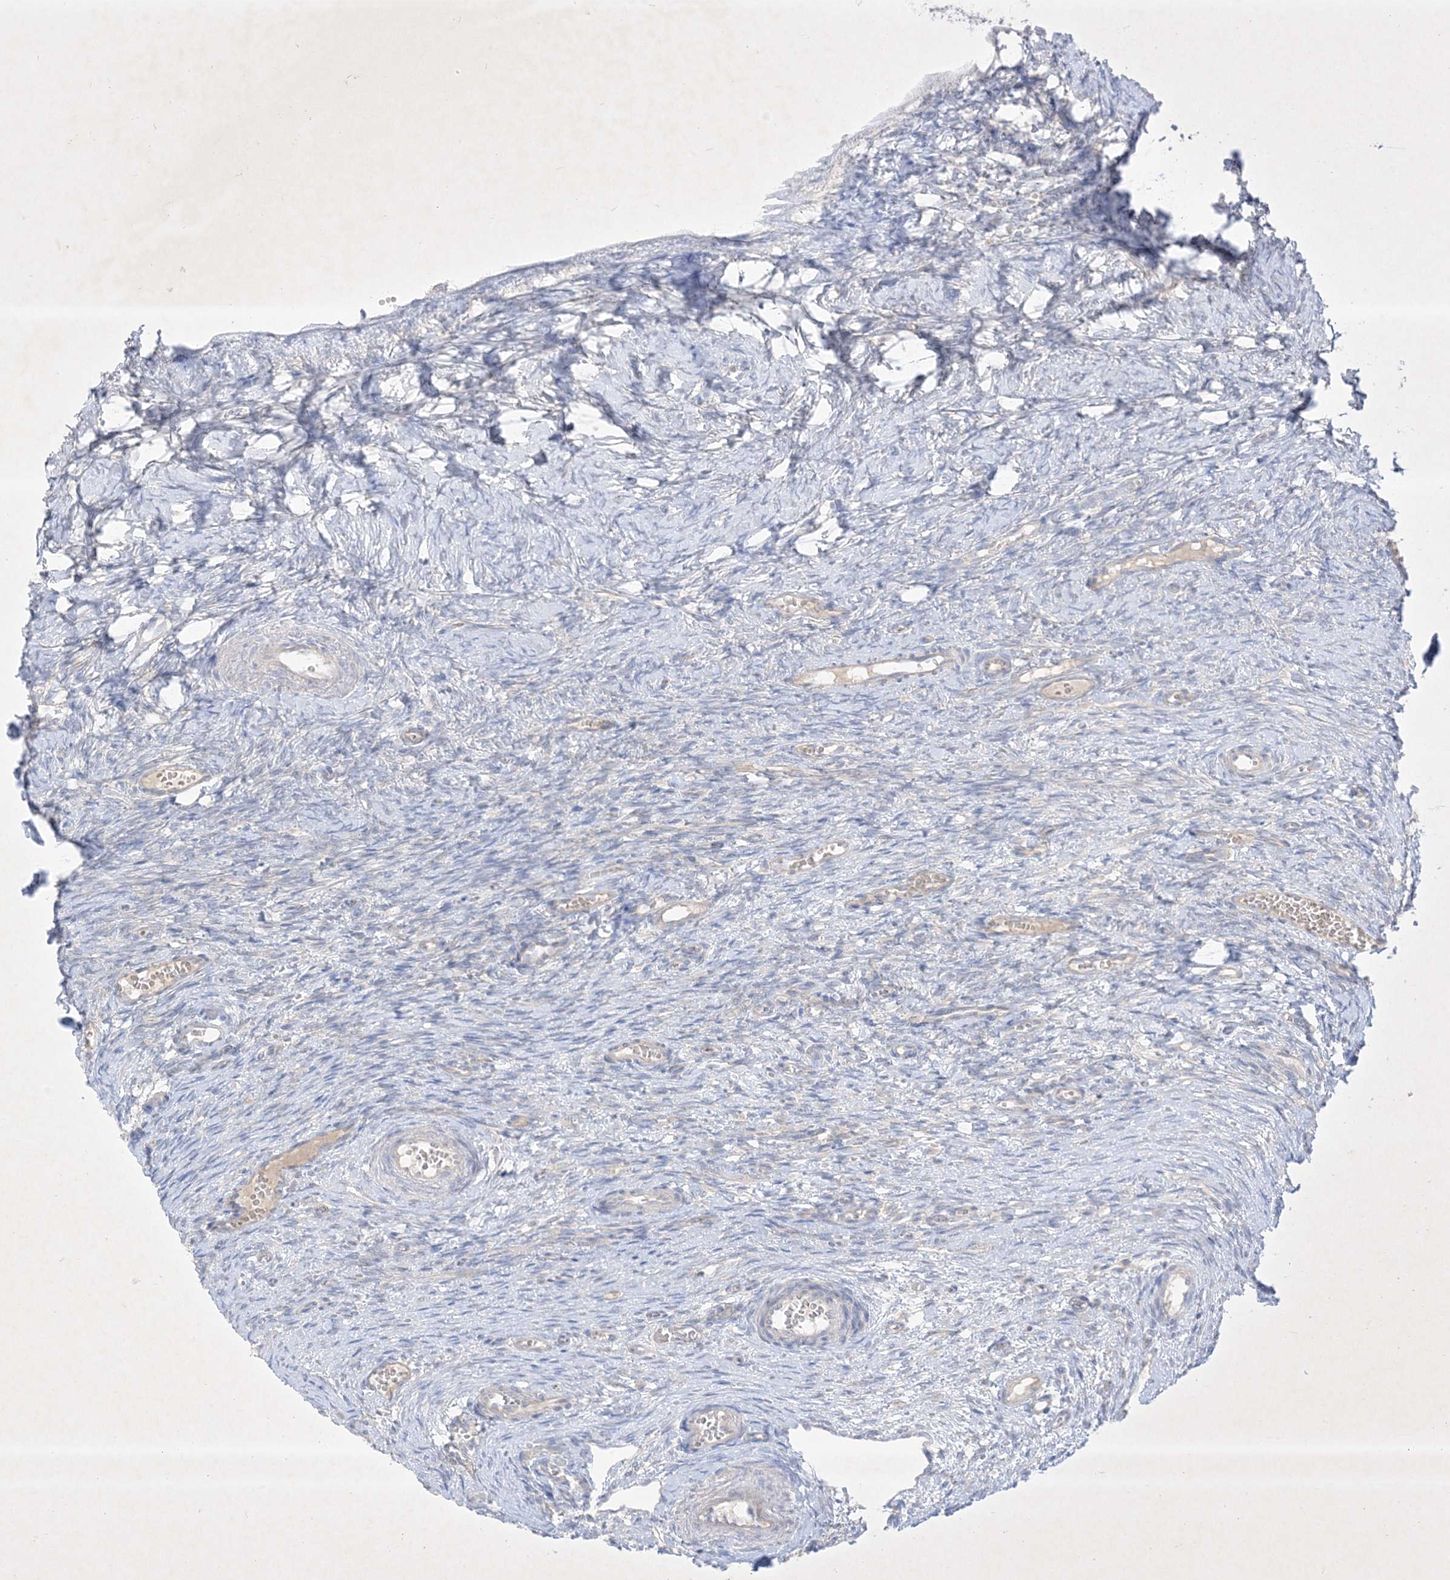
{"staining": {"intensity": "negative", "quantity": "none", "location": "none"}, "tissue": "ovary", "cell_type": "Ovarian stroma cells", "image_type": "normal", "snomed": [{"axis": "morphology", "description": "Adenocarcinoma, NOS"}, {"axis": "topography", "description": "Endometrium"}], "caption": "Immunohistochemical staining of normal ovary reveals no significant positivity in ovarian stroma cells. Brightfield microscopy of immunohistochemistry (IHC) stained with DAB (3,3'-diaminobenzidine) (brown) and hematoxylin (blue), captured at high magnification.", "gene": "PLEKHA3", "patient": {"sex": "female", "age": 32}}